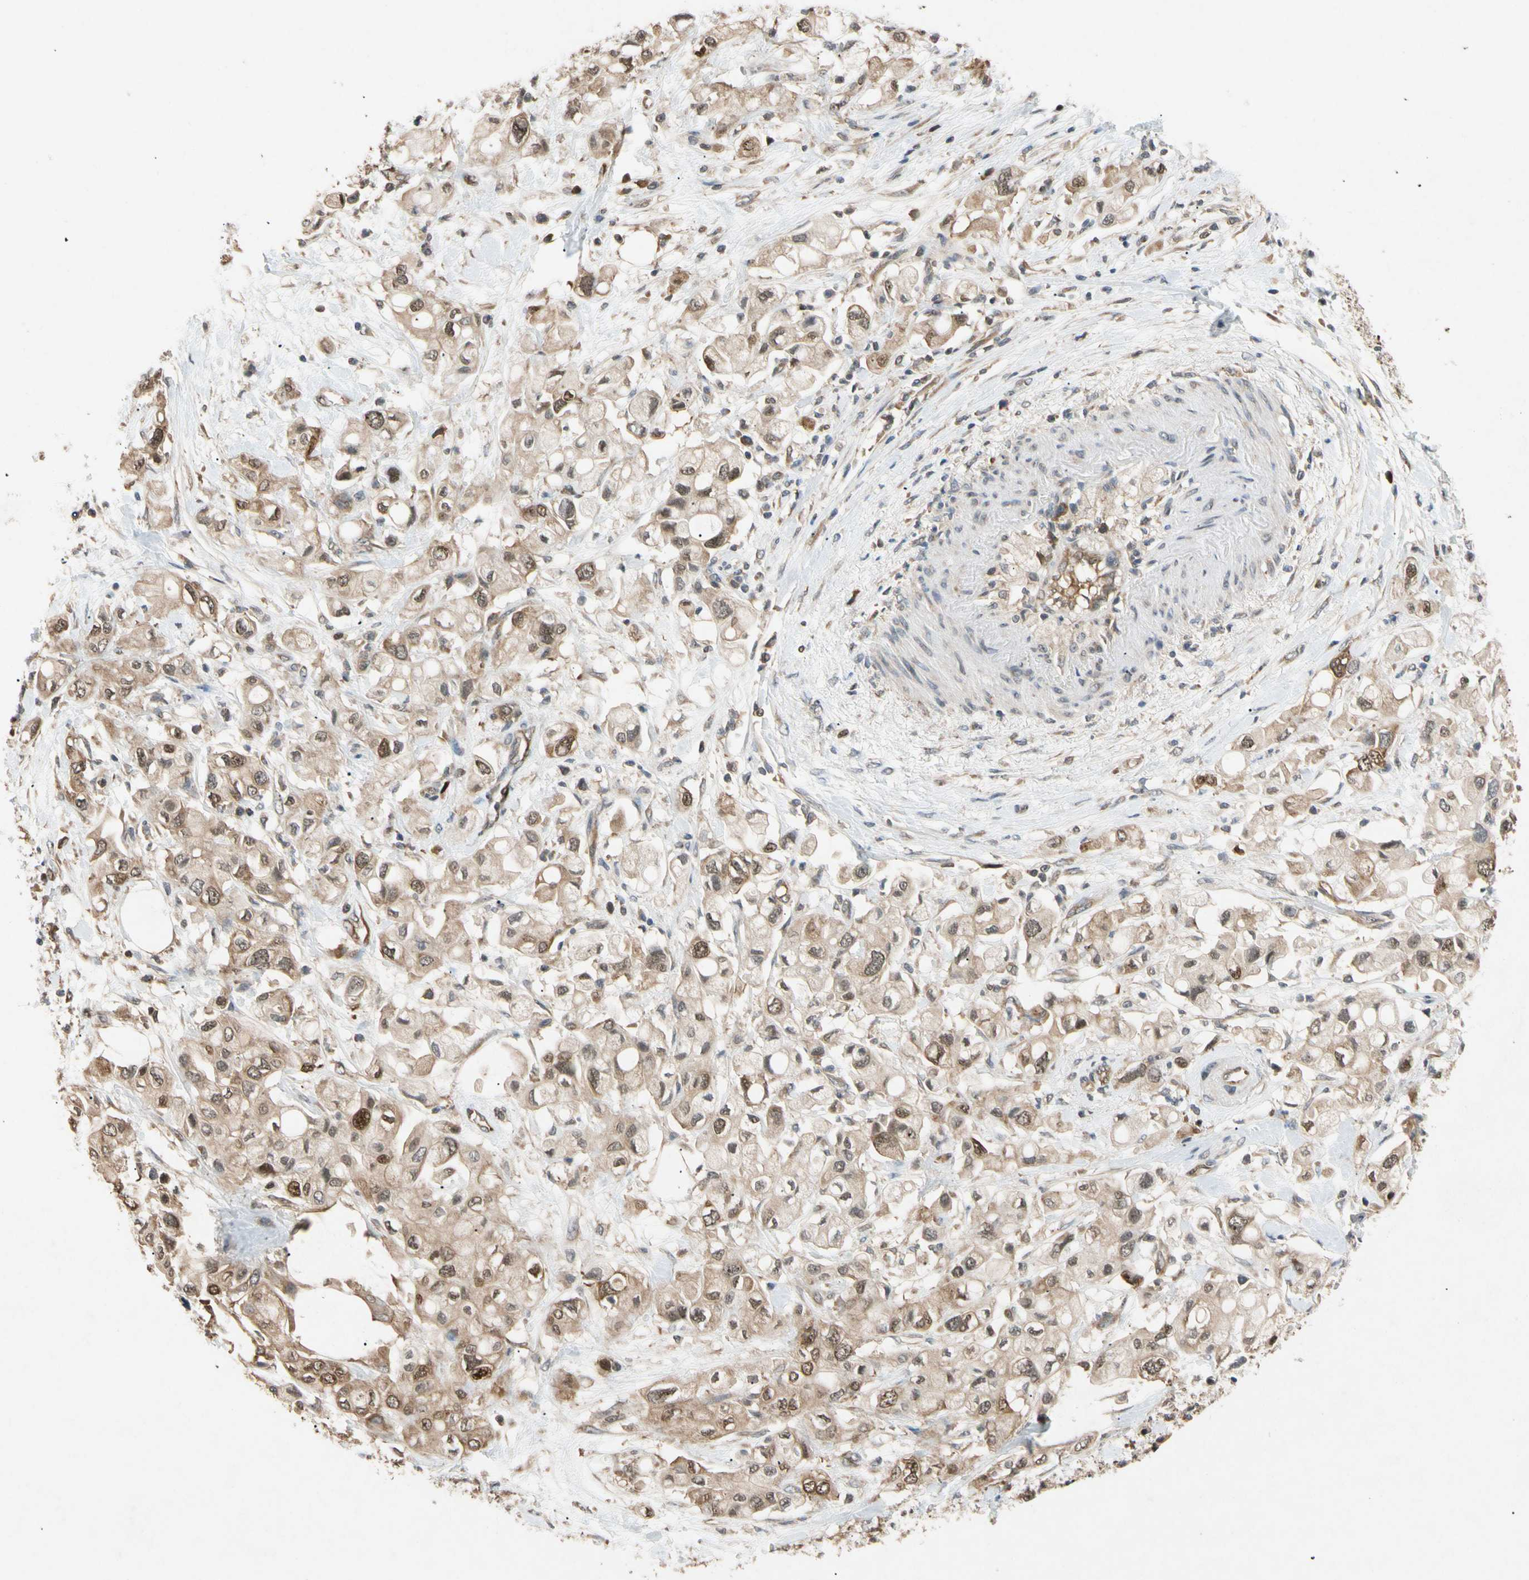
{"staining": {"intensity": "moderate", "quantity": ">75%", "location": "cytoplasmic/membranous"}, "tissue": "pancreatic cancer", "cell_type": "Tumor cells", "image_type": "cancer", "snomed": [{"axis": "morphology", "description": "Adenocarcinoma, NOS"}, {"axis": "topography", "description": "Pancreas"}], "caption": "Protein expression analysis of human adenocarcinoma (pancreatic) reveals moderate cytoplasmic/membranous positivity in approximately >75% of tumor cells.", "gene": "EIF1AX", "patient": {"sex": "female", "age": 56}}